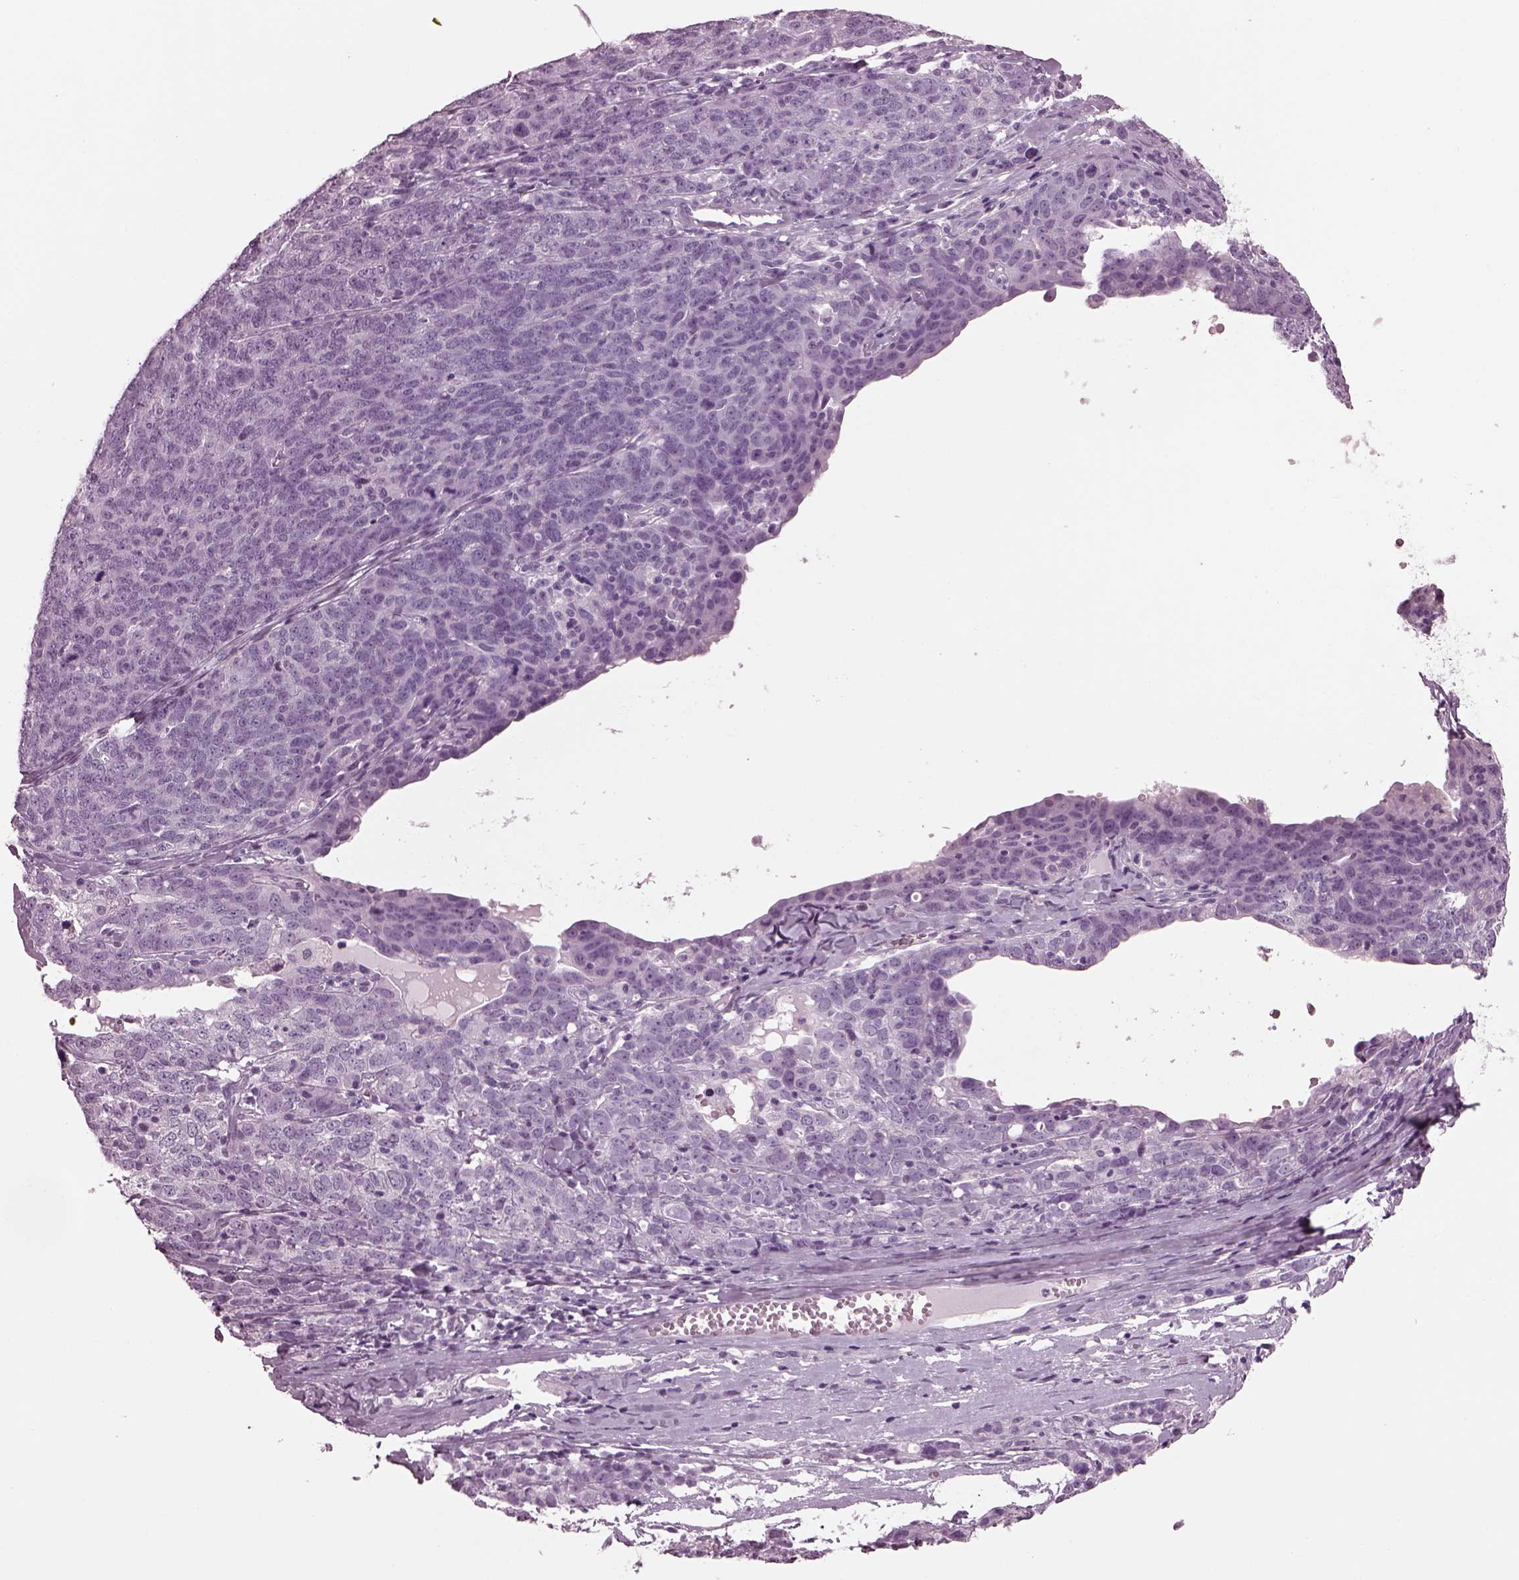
{"staining": {"intensity": "negative", "quantity": "none", "location": "none"}, "tissue": "ovarian cancer", "cell_type": "Tumor cells", "image_type": "cancer", "snomed": [{"axis": "morphology", "description": "Cystadenocarcinoma, serous, NOS"}, {"axis": "topography", "description": "Ovary"}], "caption": "Ovarian serous cystadenocarcinoma stained for a protein using immunohistochemistry (IHC) shows no positivity tumor cells.", "gene": "TPPP2", "patient": {"sex": "female", "age": 71}}